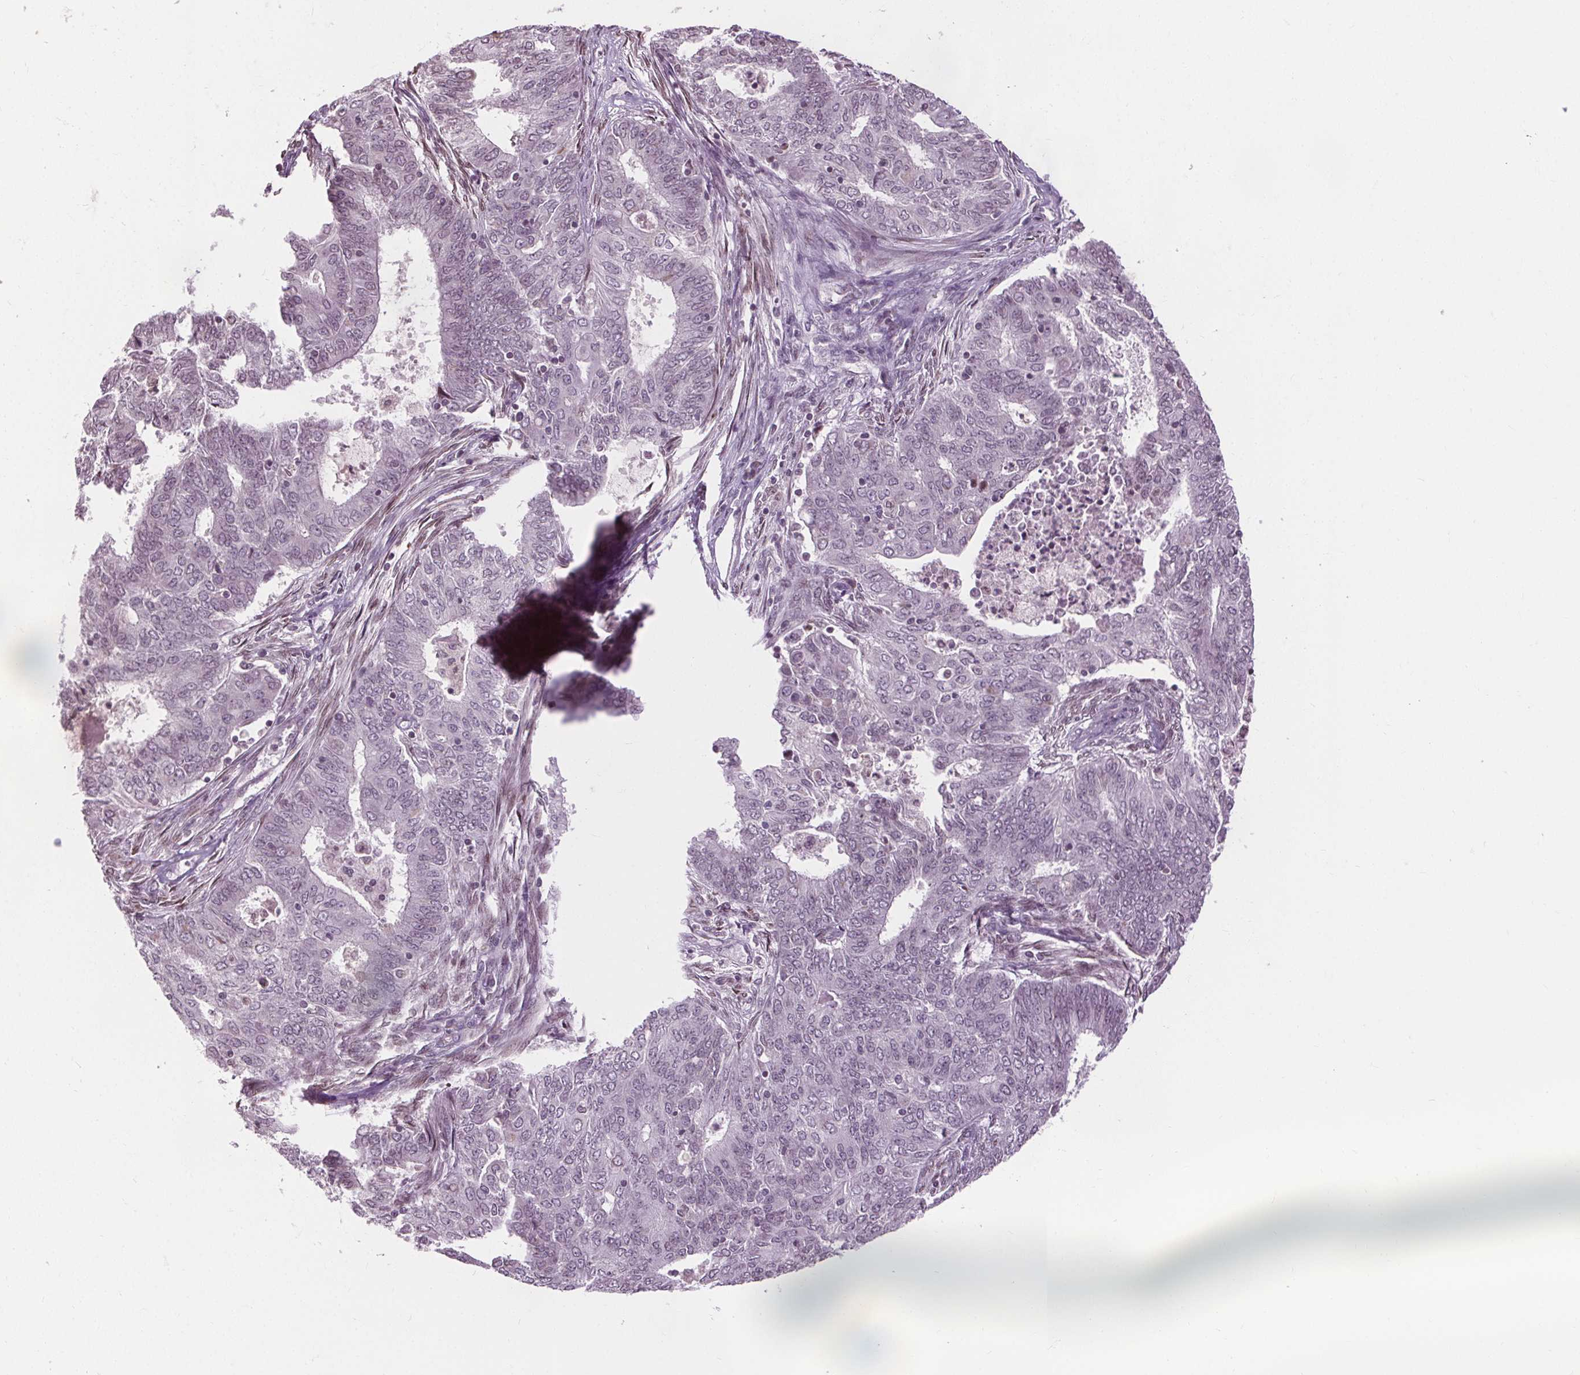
{"staining": {"intensity": "negative", "quantity": "none", "location": "none"}, "tissue": "endometrial cancer", "cell_type": "Tumor cells", "image_type": "cancer", "snomed": [{"axis": "morphology", "description": "Adenocarcinoma, NOS"}, {"axis": "topography", "description": "Endometrium"}], "caption": "This is an immunohistochemistry histopathology image of endometrial cancer (adenocarcinoma). There is no expression in tumor cells.", "gene": "LFNG", "patient": {"sex": "female", "age": 62}}